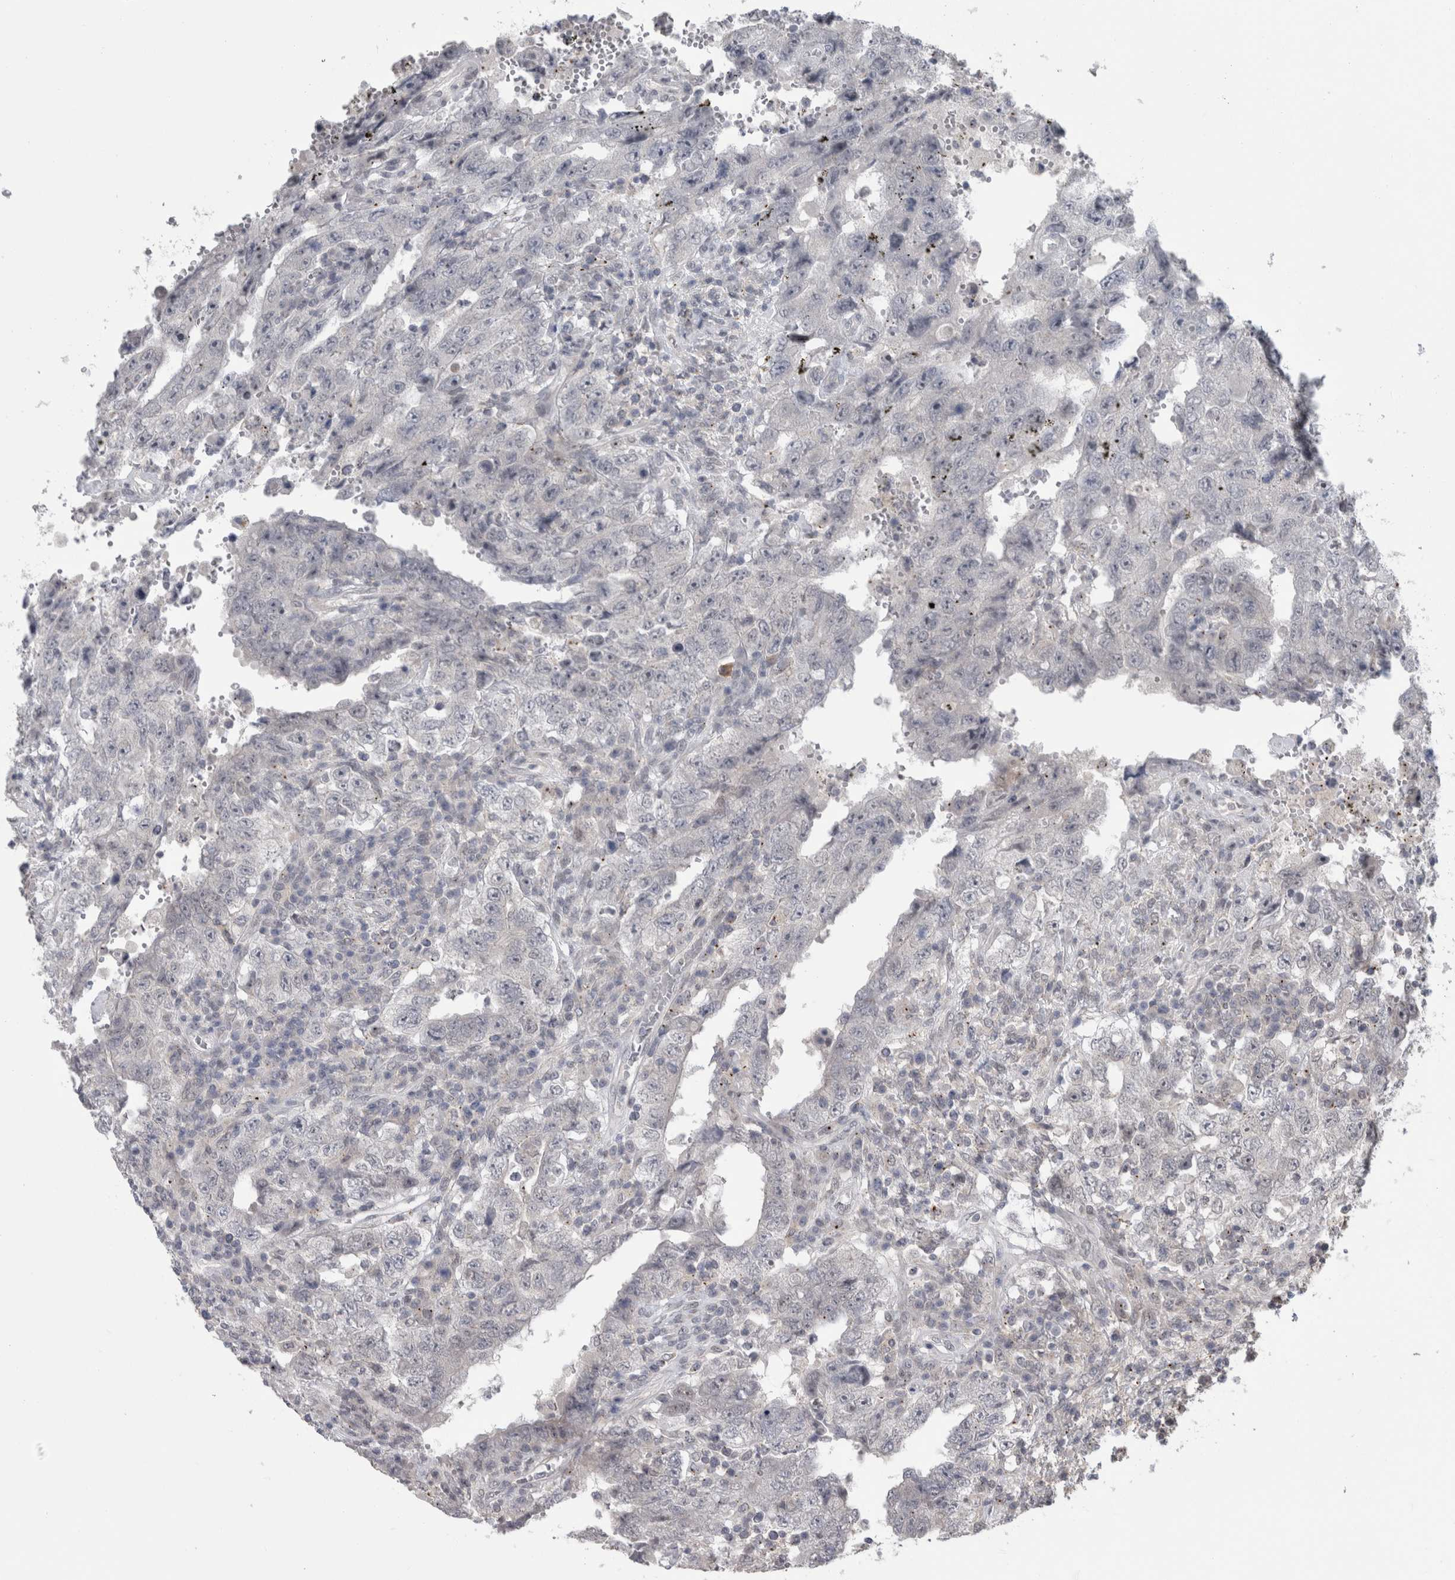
{"staining": {"intensity": "negative", "quantity": "none", "location": "none"}, "tissue": "testis cancer", "cell_type": "Tumor cells", "image_type": "cancer", "snomed": [{"axis": "morphology", "description": "Carcinoma, Embryonal, NOS"}, {"axis": "topography", "description": "Testis"}], "caption": "Immunohistochemistry (IHC) photomicrograph of human embryonal carcinoma (testis) stained for a protein (brown), which displays no staining in tumor cells. Nuclei are stained in blue.", "gene": "MTBP", "patient": {"sex": "male", "age": 26}}